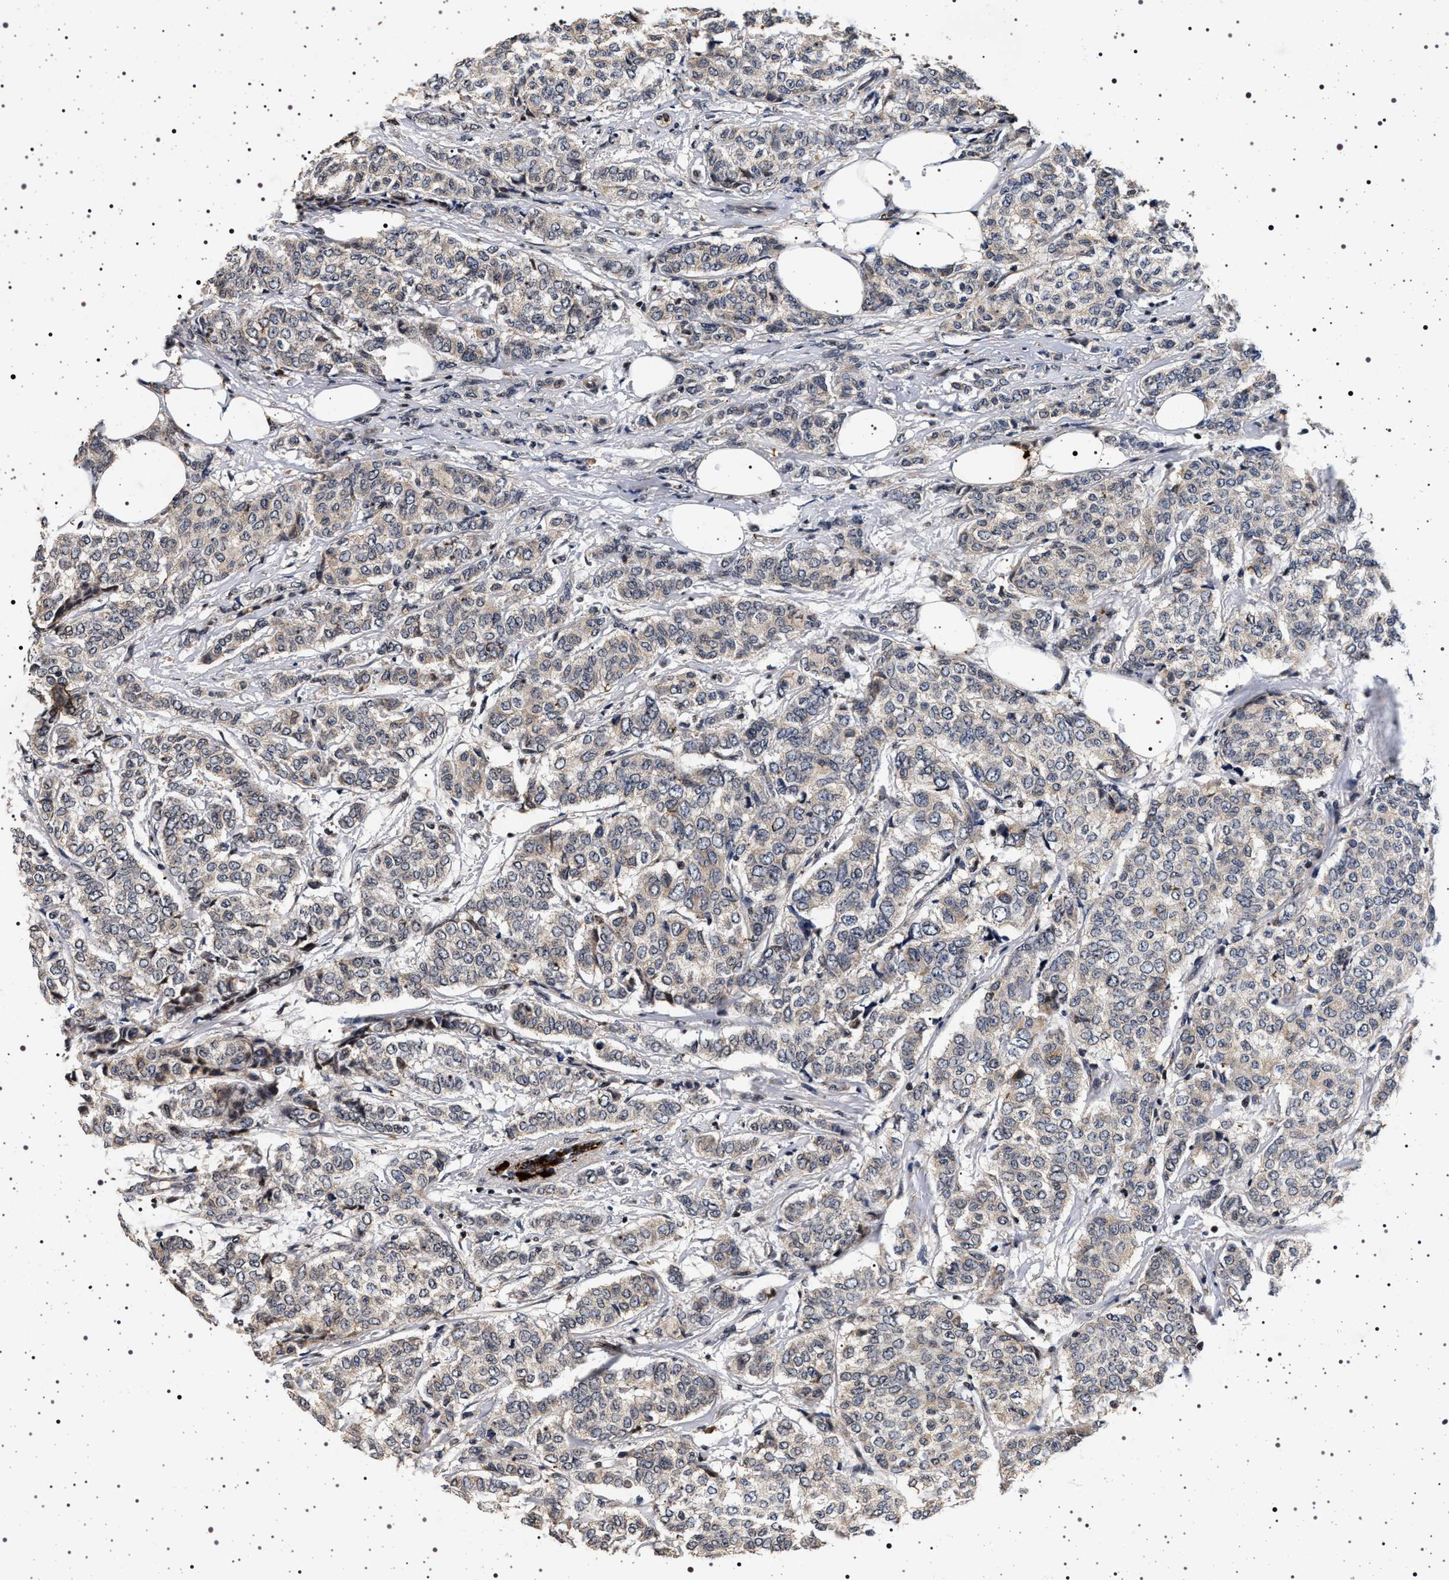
{"staining": {"intensity": "weak", "quantity": "25%-75%", "location": "cytoplasmic/membranous"}, "tissue": "breast cancer", "cell_type": "Tumor cells", "image_type": "cancer", "snomed": [{"axis": "morphology", "description": "Lobular carcinoma"}, {"axis": "topography", "description": "Breast"}], "caption": "Human breast cancer stained with a protein marker shows weak staining in tumor cells.", "gene": "CDKN1B", "patient": {"sex": "female", "age": 60}}